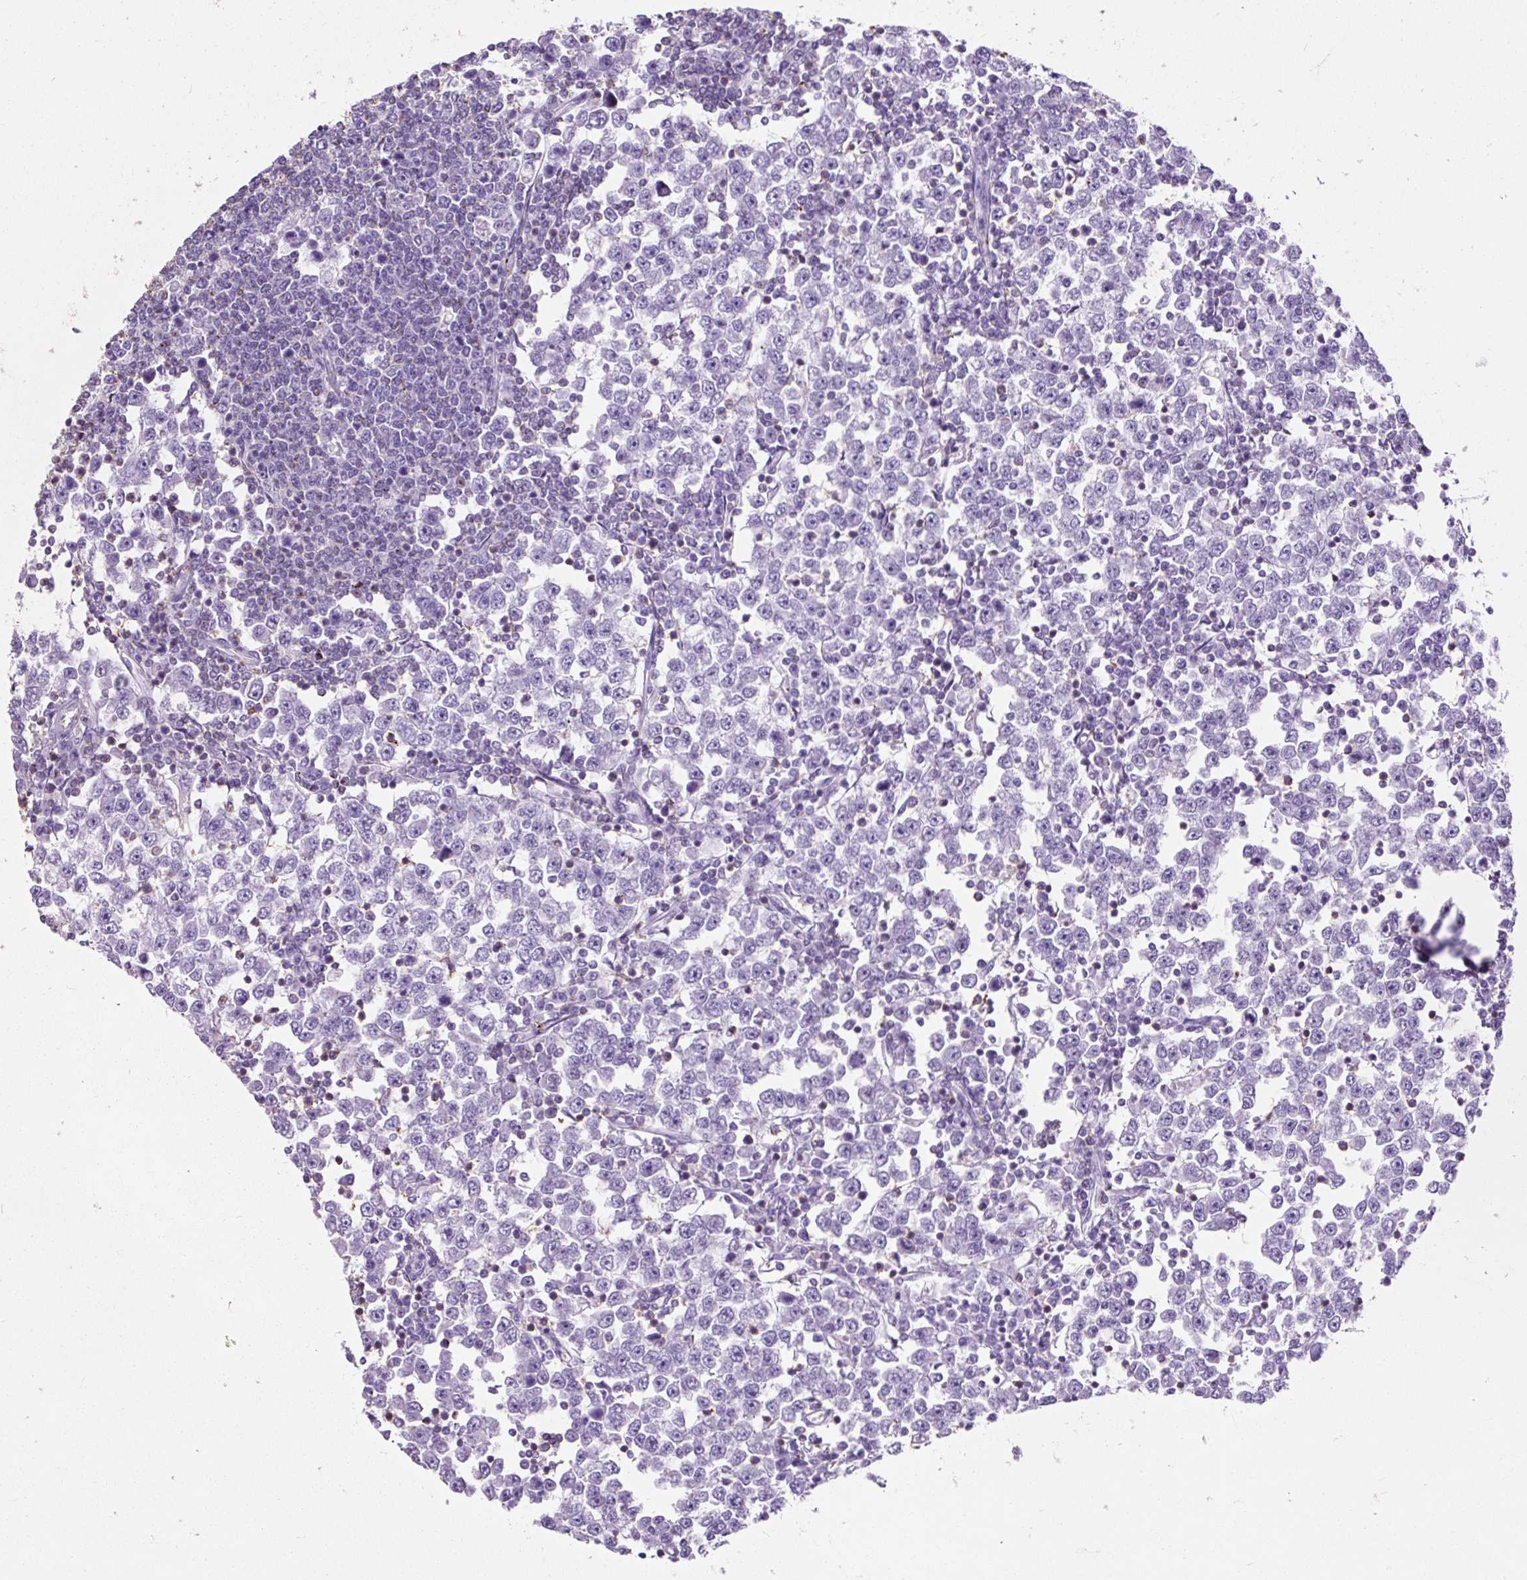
{"staining": {"intensity": "negative", "quantity": "none", "location": "none"}, "tissue": "testis cancer", "cell_type": "Tumor cells", "image_type": "cancer", "snomed": [{"axis": "morphology", "description": "Seminoma, NOS"}, {"axis": "topography", "description": "Testis"}], "caption": "Immunohistochemistry of testis cancer (seminoma) shows no positivity in tumor cells. (Immunohistochemistry, brightfield microscopy, high magnification).", "gene": "OR10A7", "patient": {"sex": "male", "age": 65}}